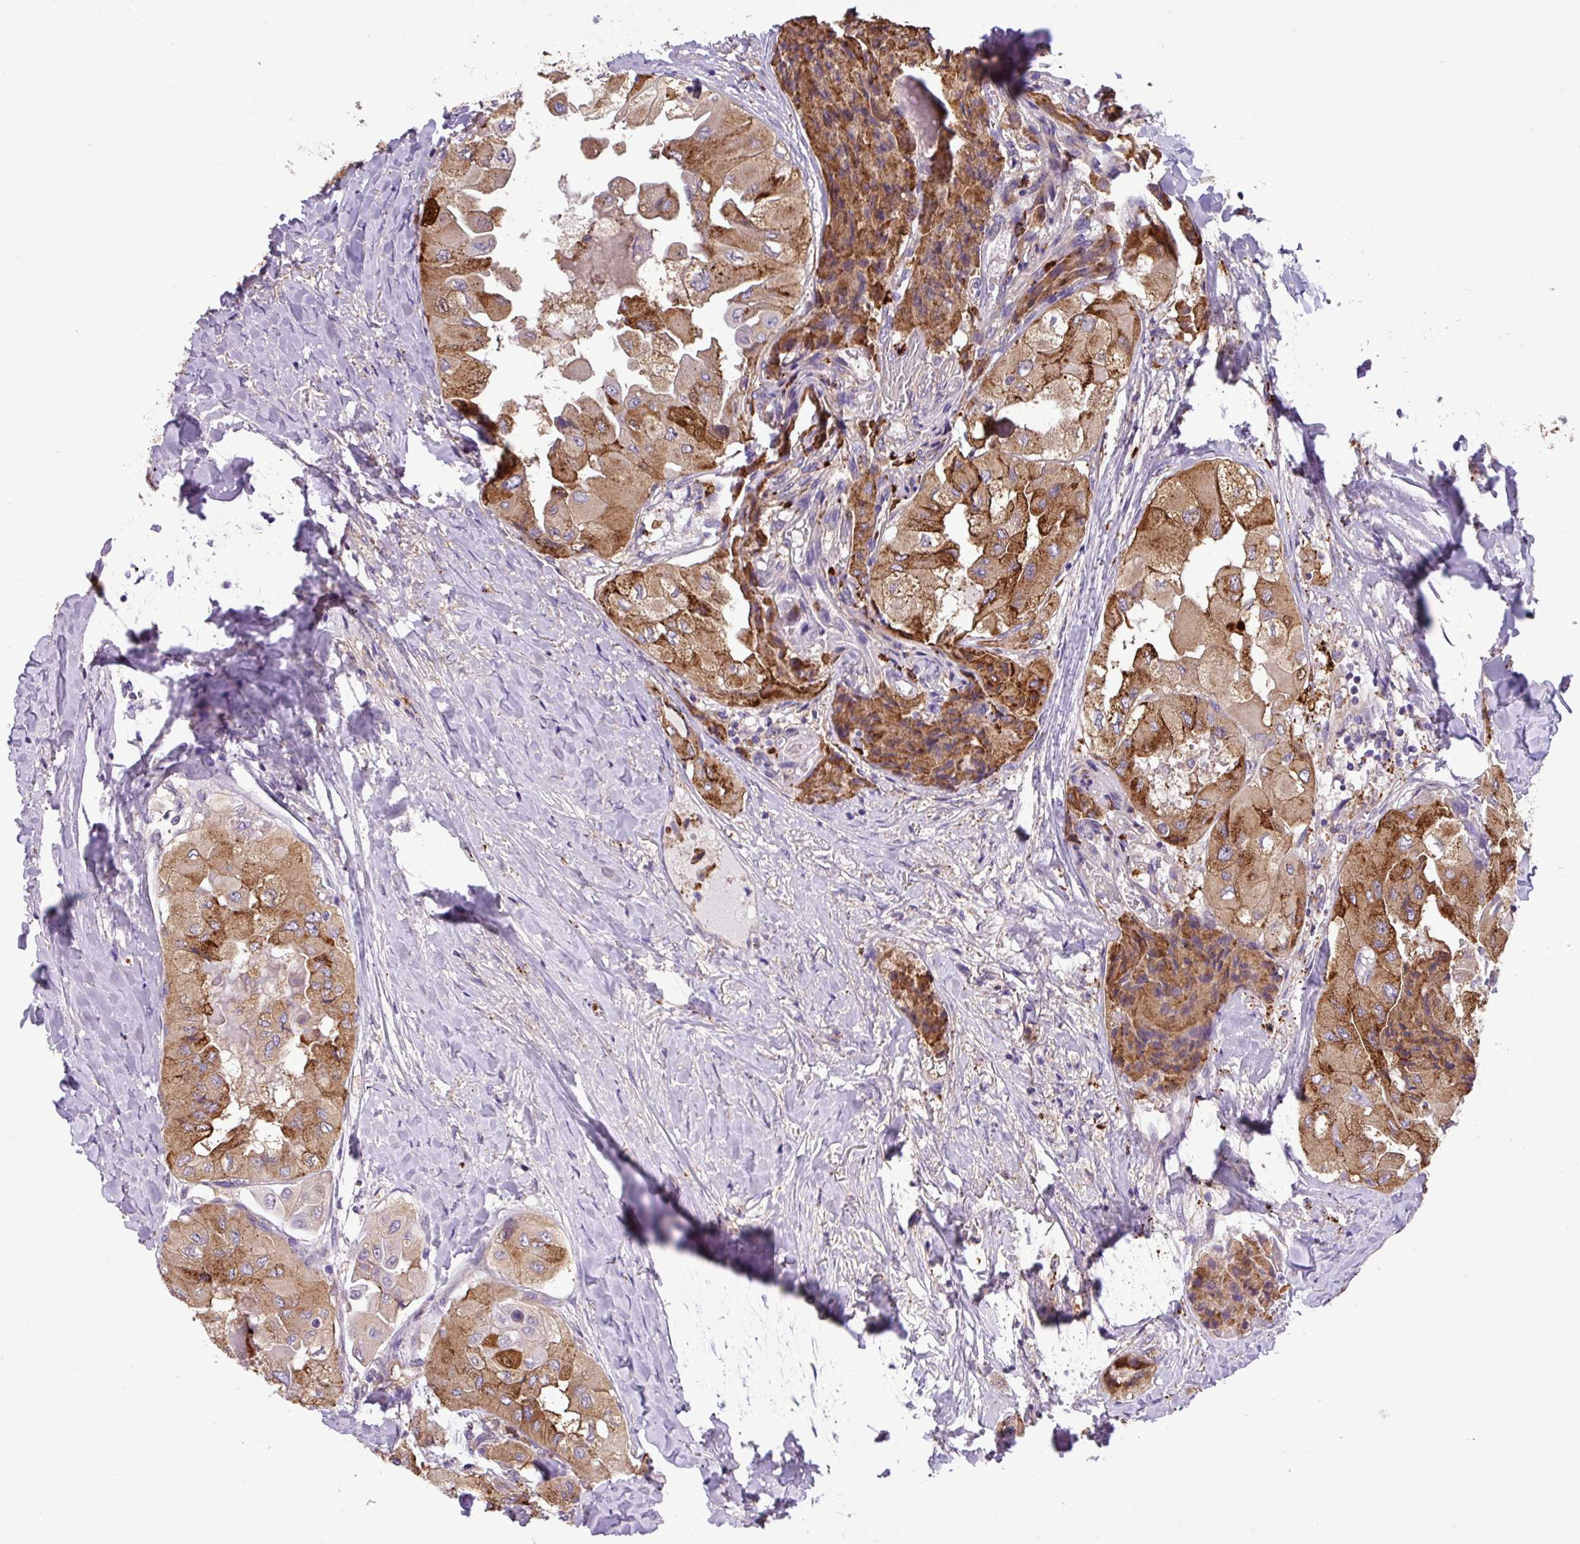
{"staining": {"intensity": "moderate", "quantity": ">75%", "location": "cytoplasmic/membranous"}, "tissue": "thyroid cancer", "cell_type": "Tumor cells", "image_type": "cancer", "snomed": [{"axis": "morphology", "description": "Normal tissue, NOS"}, {"axis": "morphology", "description": "Papillary adenocarcinoma, NOS"}, {"axis": "topography", "description": "Thyroid gland"}], "caption": "A brown stain highlights moderate cytoplasmic/membranous positivity of a protein in thyroid cancer tumor cells.", "gene": "SLC23A2", "patient": {"sex": "female", "age": 59}}